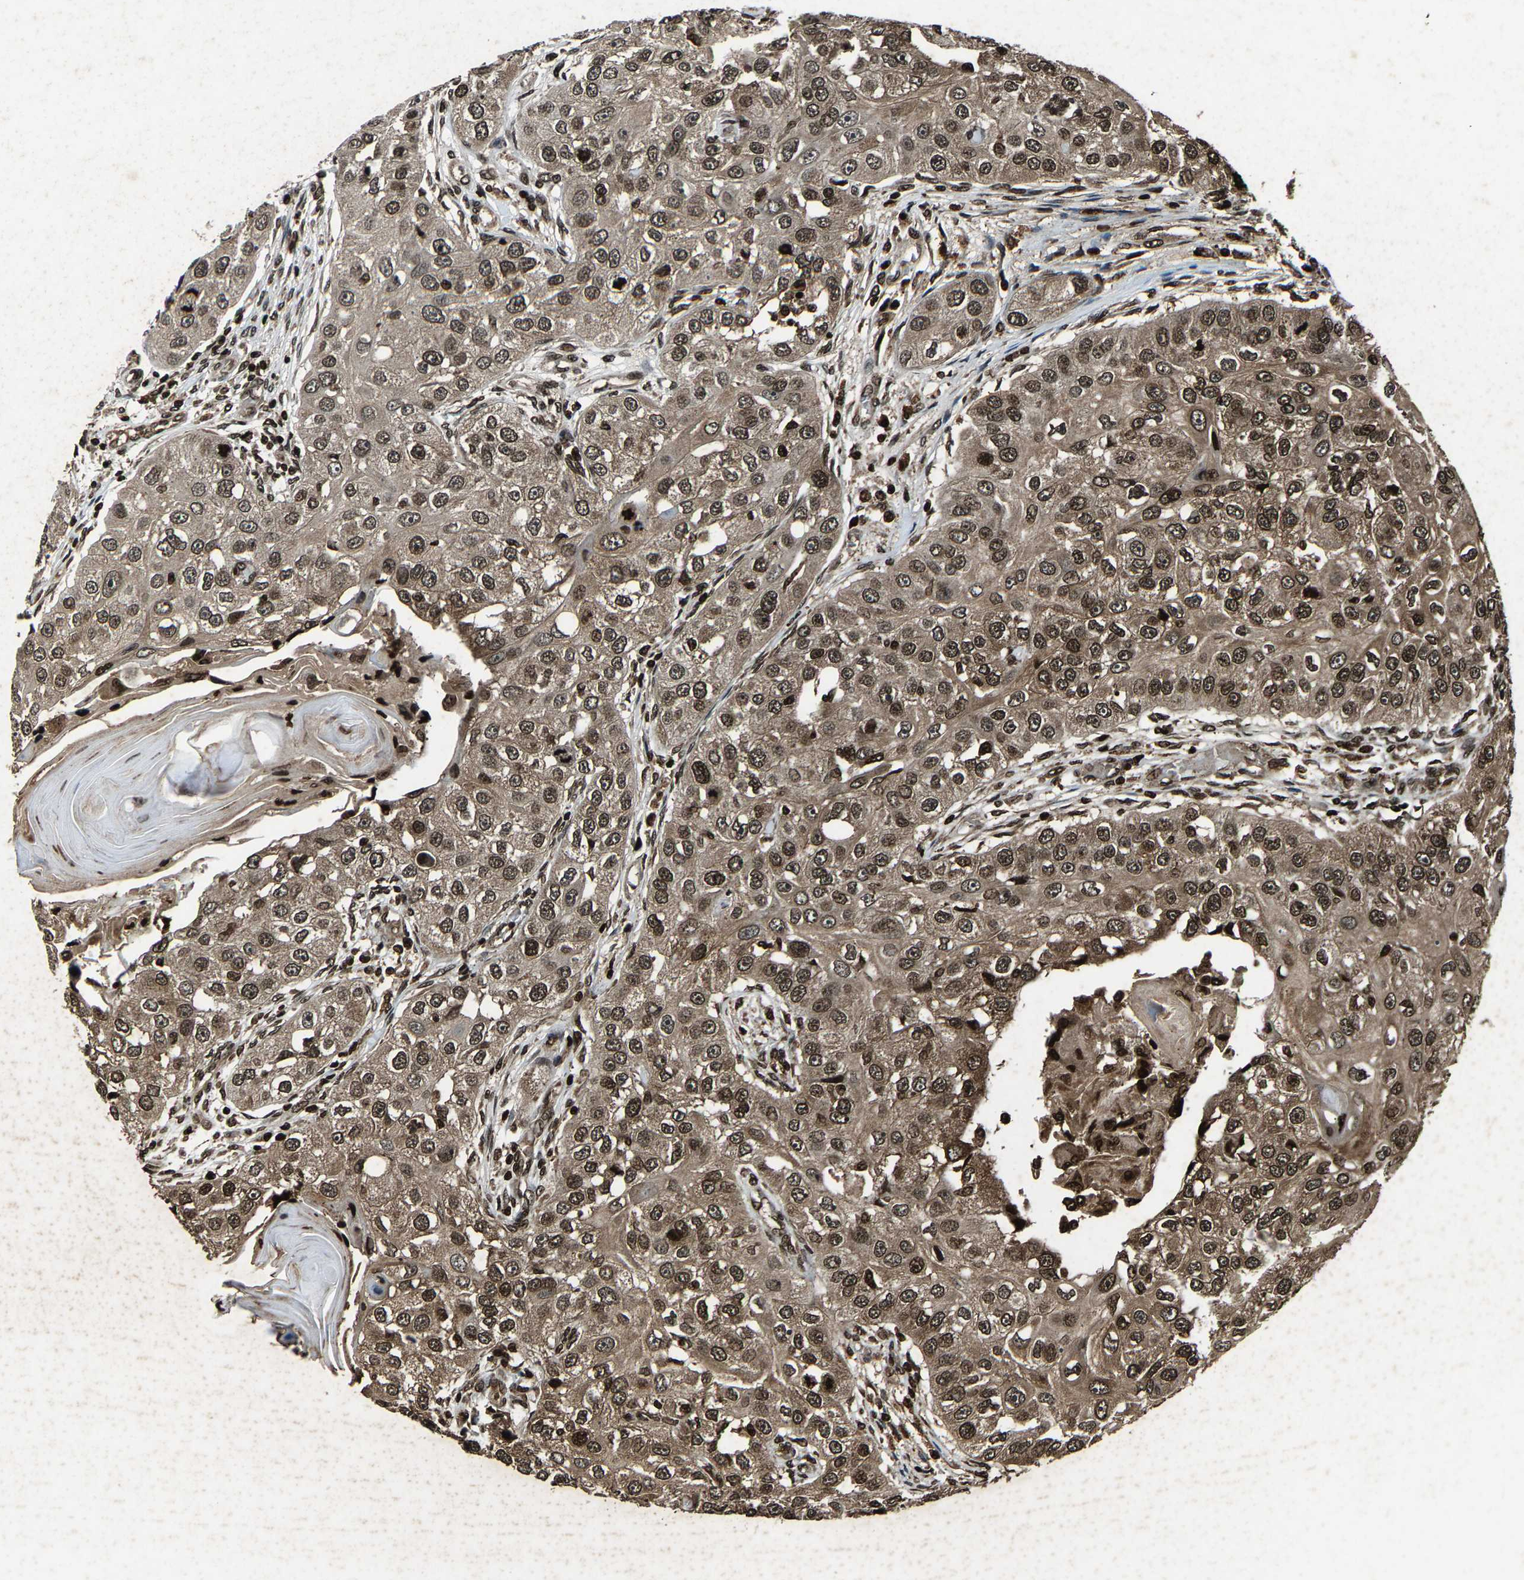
{"staining": {"intensity": "moderate", "quantity": ">75%", "location": "cytoplasmic/membranous,nuclear"}, "tissue": "head and neck cancer", "cell_type": "Tumor cells", "image_type": "cancer", "snomed": [{"axis": "morphology", "description": "Normal tissue, NOS"}, {"axis": "morphology", "description": "Squamous cell carcinoma, NOS"}, {"axis": "topography", "description": "Skeletal muscle"}, {"axis": "topography", "description": "Head-Neck"}], "caption": "IHC image of head and neck cancer stained for a protein (brown), which demonstrates medium levels of moderate cytoplasmic/membranous and nuclear positivity in about >75% of tumor cells.", "gene": "H4C1", "patient": {"sex": "male", "age": 51}}